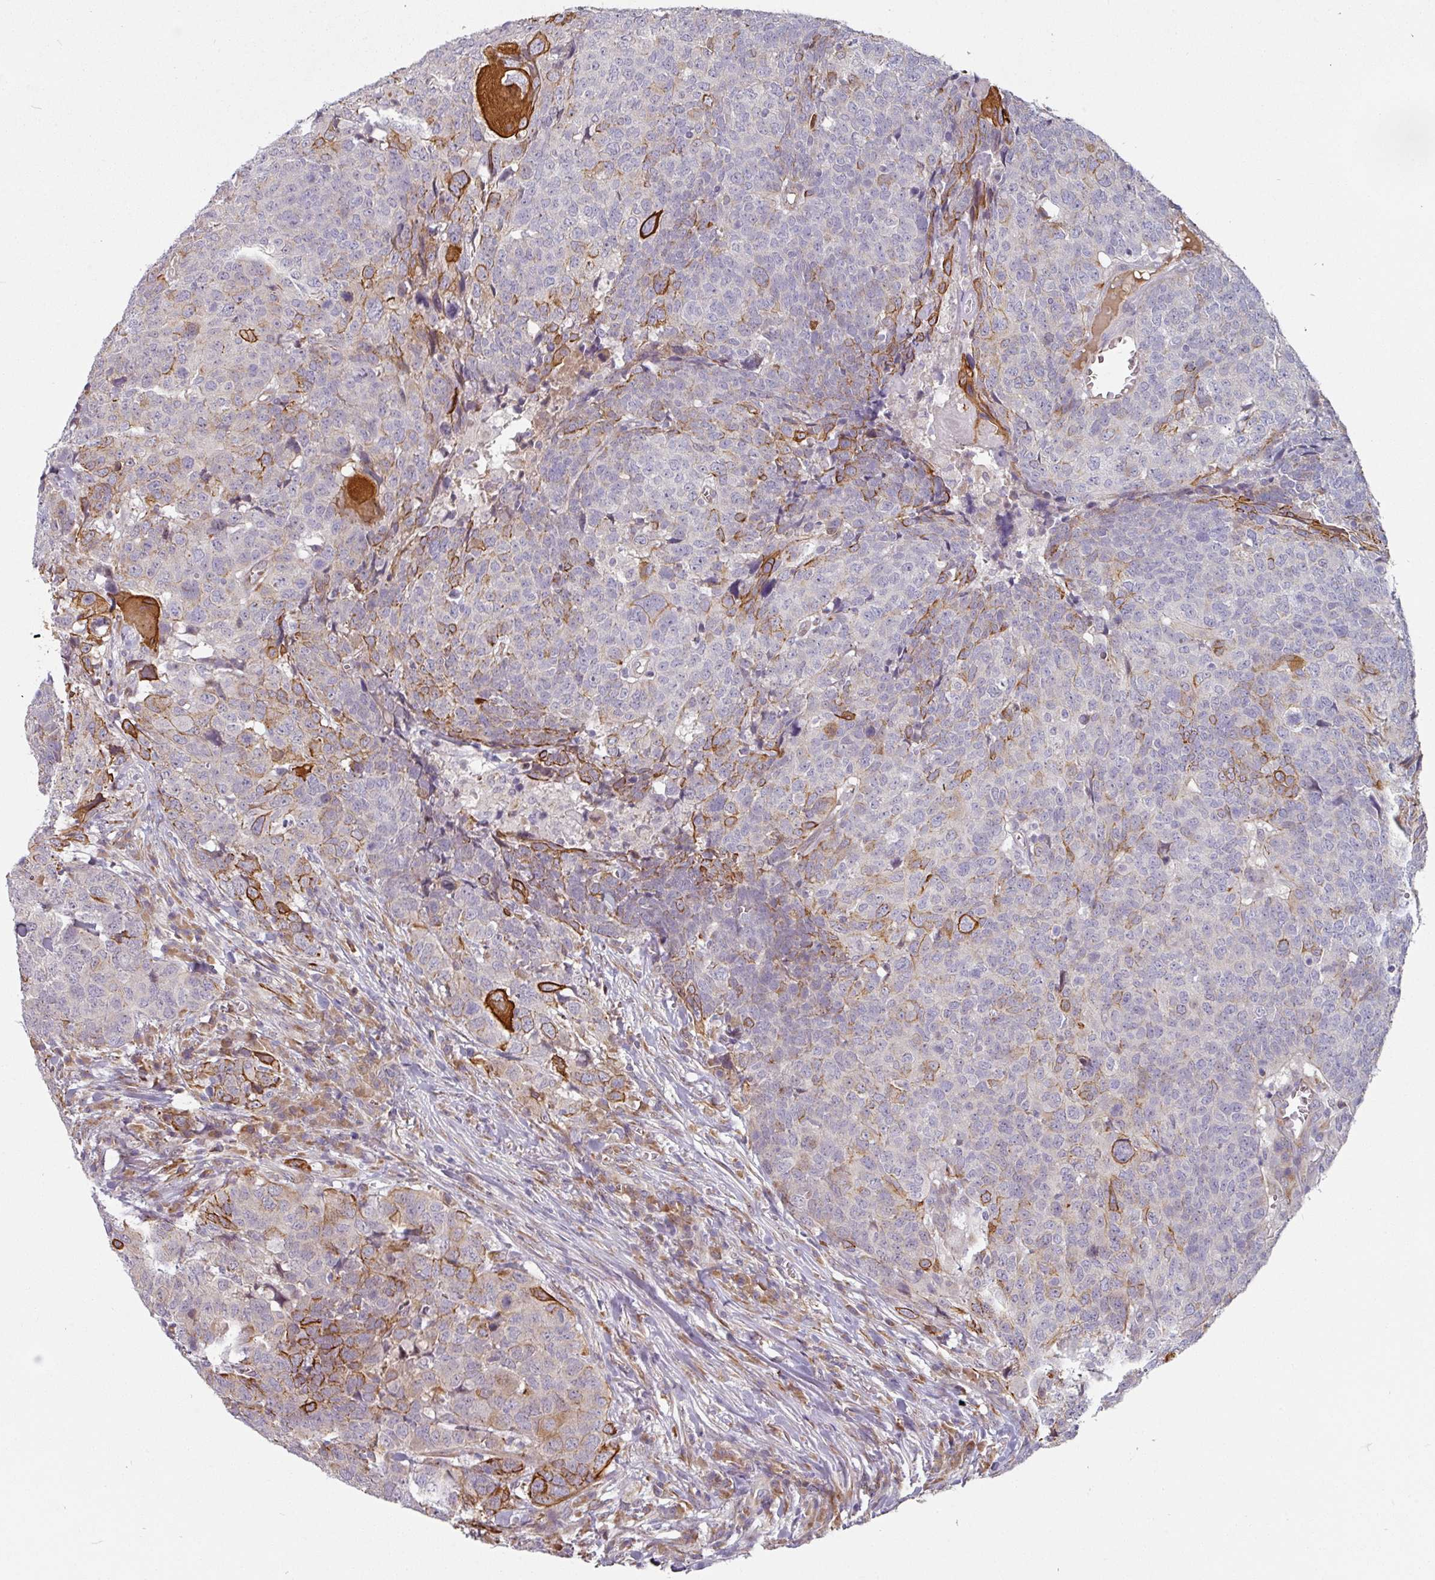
{"staining": {"intensity": "moderate", "quantity": "<25%", "location": "cytoplasmic/membranous"}, "tissue": "head and neck cancer", "cell_type": "Tumor cells", "image_type": "cancer", "snomed": [{"axis": "morphology", "description": "Squamous cell carcinoma, NOS"}, {"axis": "topography", "description": "Head-Neck"}], "caption": "This is an image of IHC staining of head and neck squamous cell carcinoma, which shows moderate expression in the cytoplasmic/membranous of tumor cells.", "gene": "CEP78", "patient": {"sex": "male", "age": 66}}